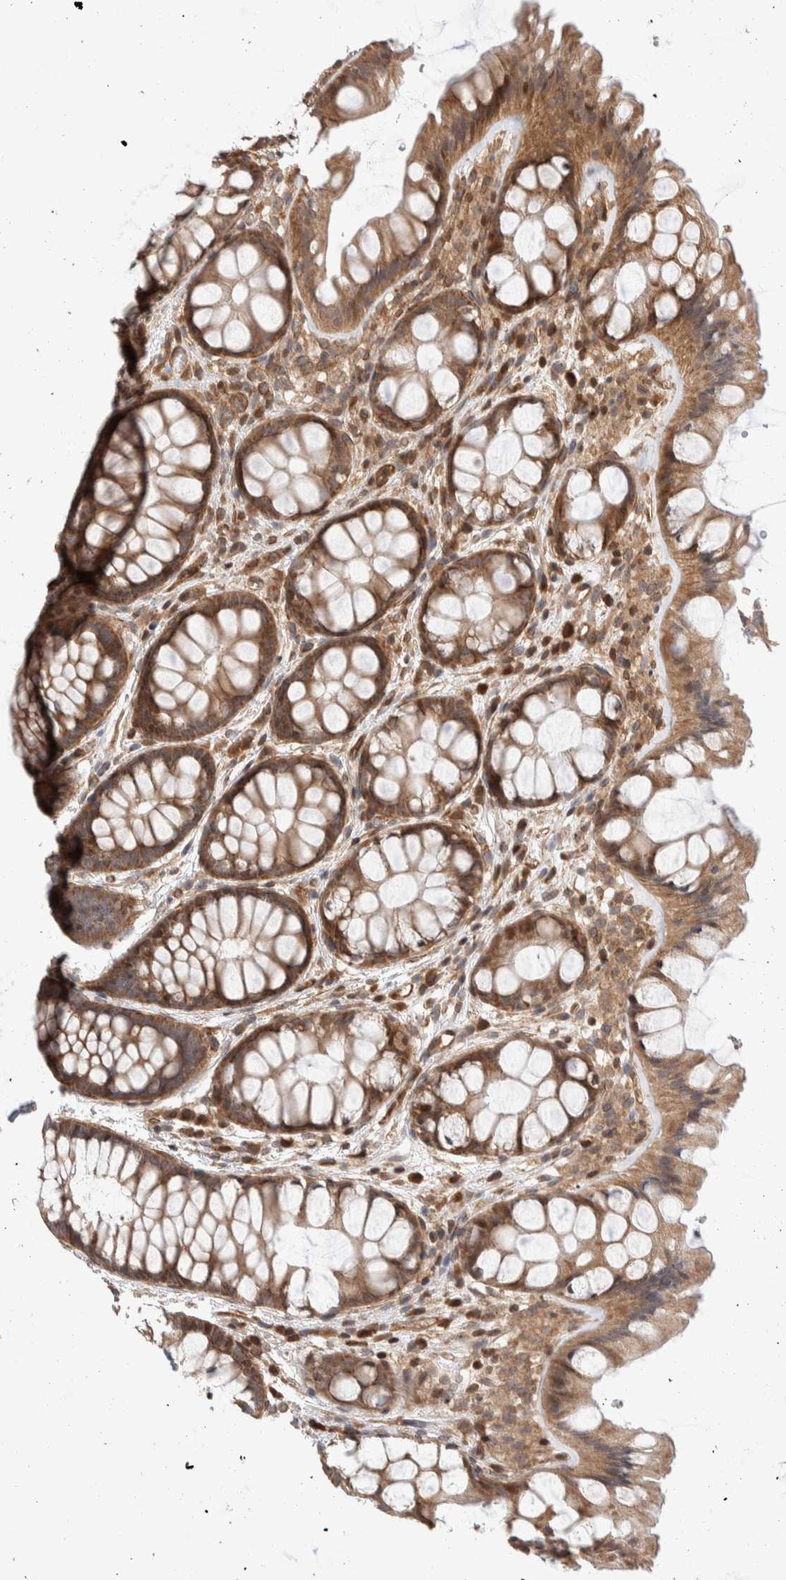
{"staining": {"intensity": "strong", "quantity": ">75%", "location": "cytoplasmic/membranous"}, "tissue": "colon", "cell_type": "Endothelial cells", "image_type": "normal", "snomed": [{"axis": "morphology", "description": "Normal tissue, NOS"}, {"axis": "topography", "description": "Colon"}], "caption": "Unremarkable colon displays strong cytoplasmic/membranous staining in about >75% of endothelial cells, visualized by immunohistochemistry.", "gene": "ERC1", "patient": {"sex": "male", "age": 47}}